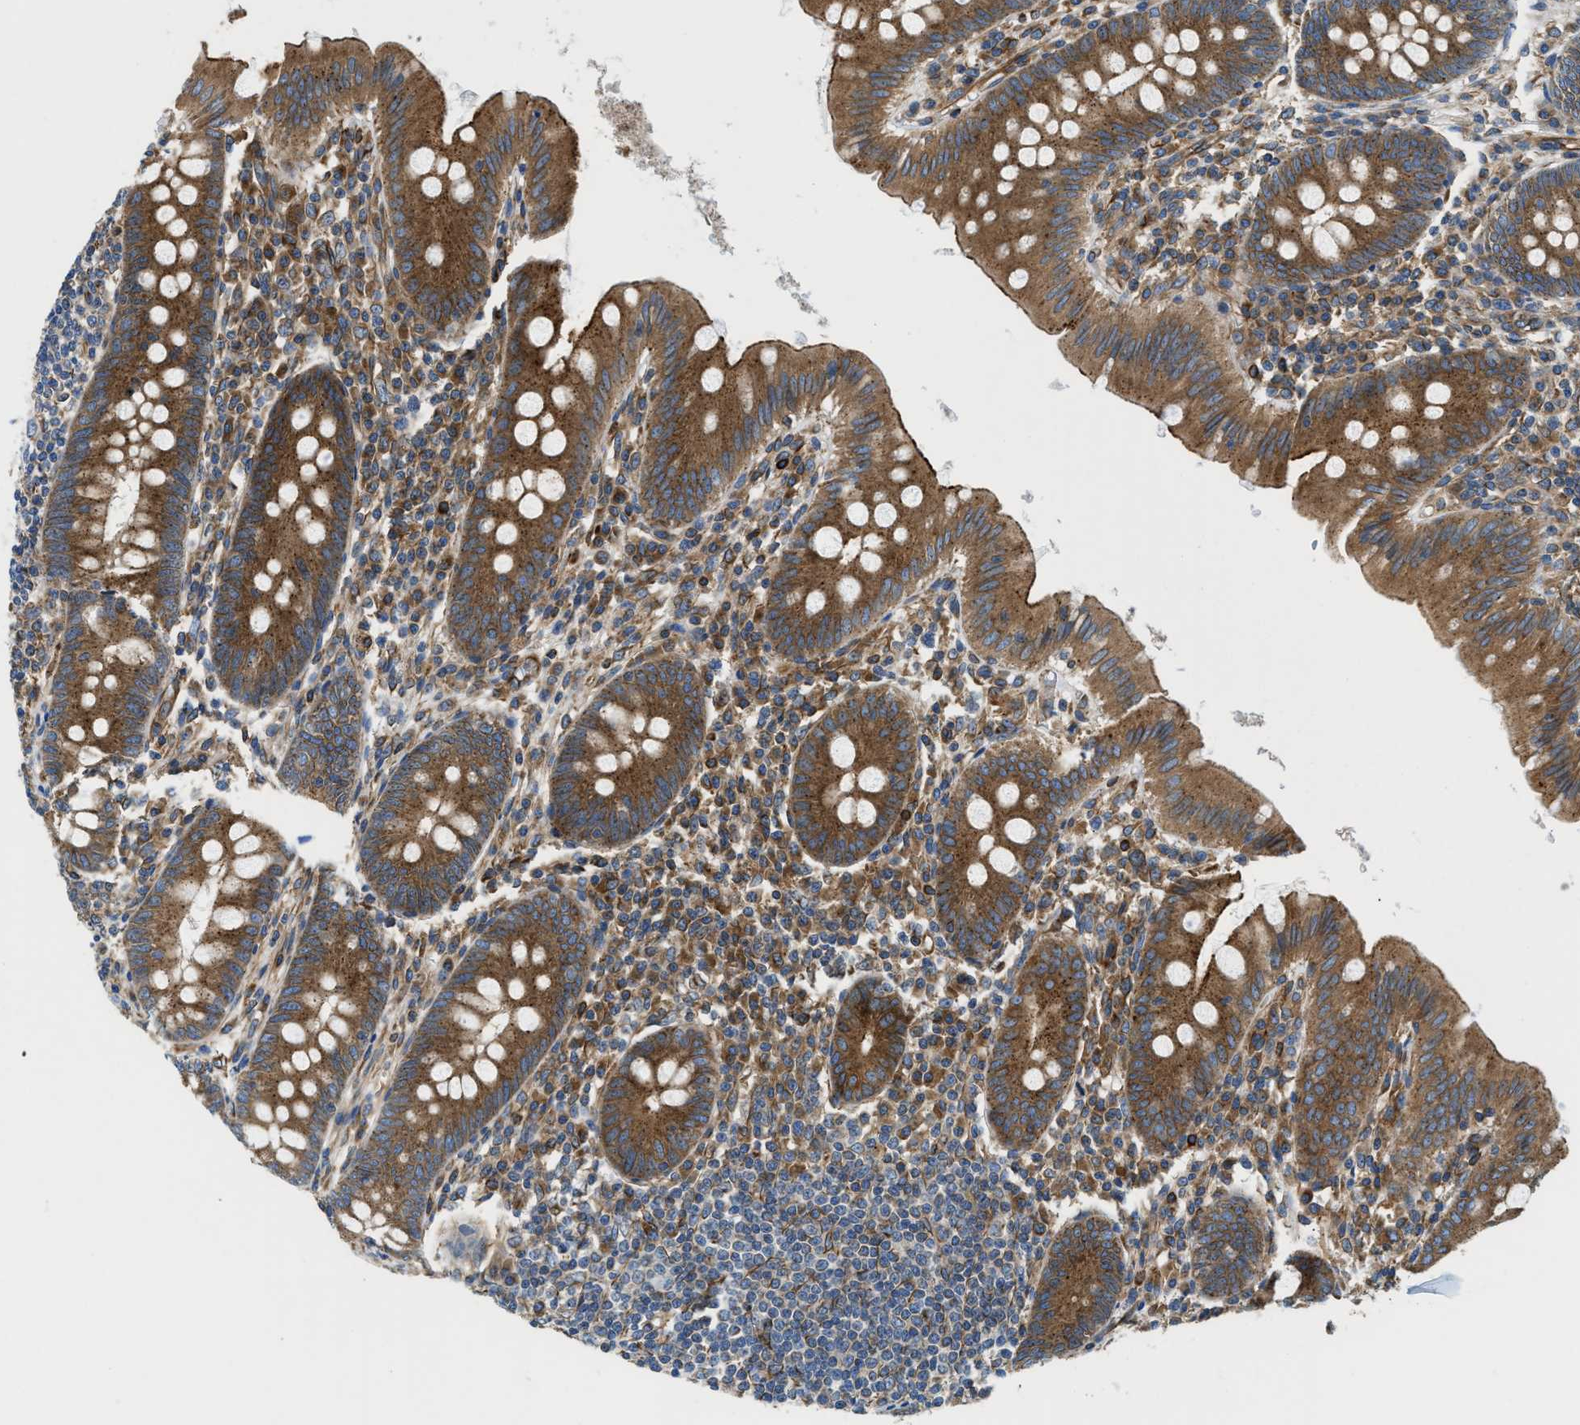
{"staining": {"intensity": "strong", "quantity": ">75%", "location": "cytoplasmic/membranous"}, "tissue": "appendix", "cell_type": "Glandular cells", "image_type": "normal", "snomed": [{"axis": "morphology", "description": "Normal tissue, NOS"}, {"axis": "topography", "description": "Appendix"}], "caption": "Protein staining by immunohistochemistry exhibits strong cytoplasmic/membranous positivity in approximately >75% of glandular cells in unremarkable appendix.", "gene": "HSD17B12", "patient": {"sex": "male", "age": 56}}